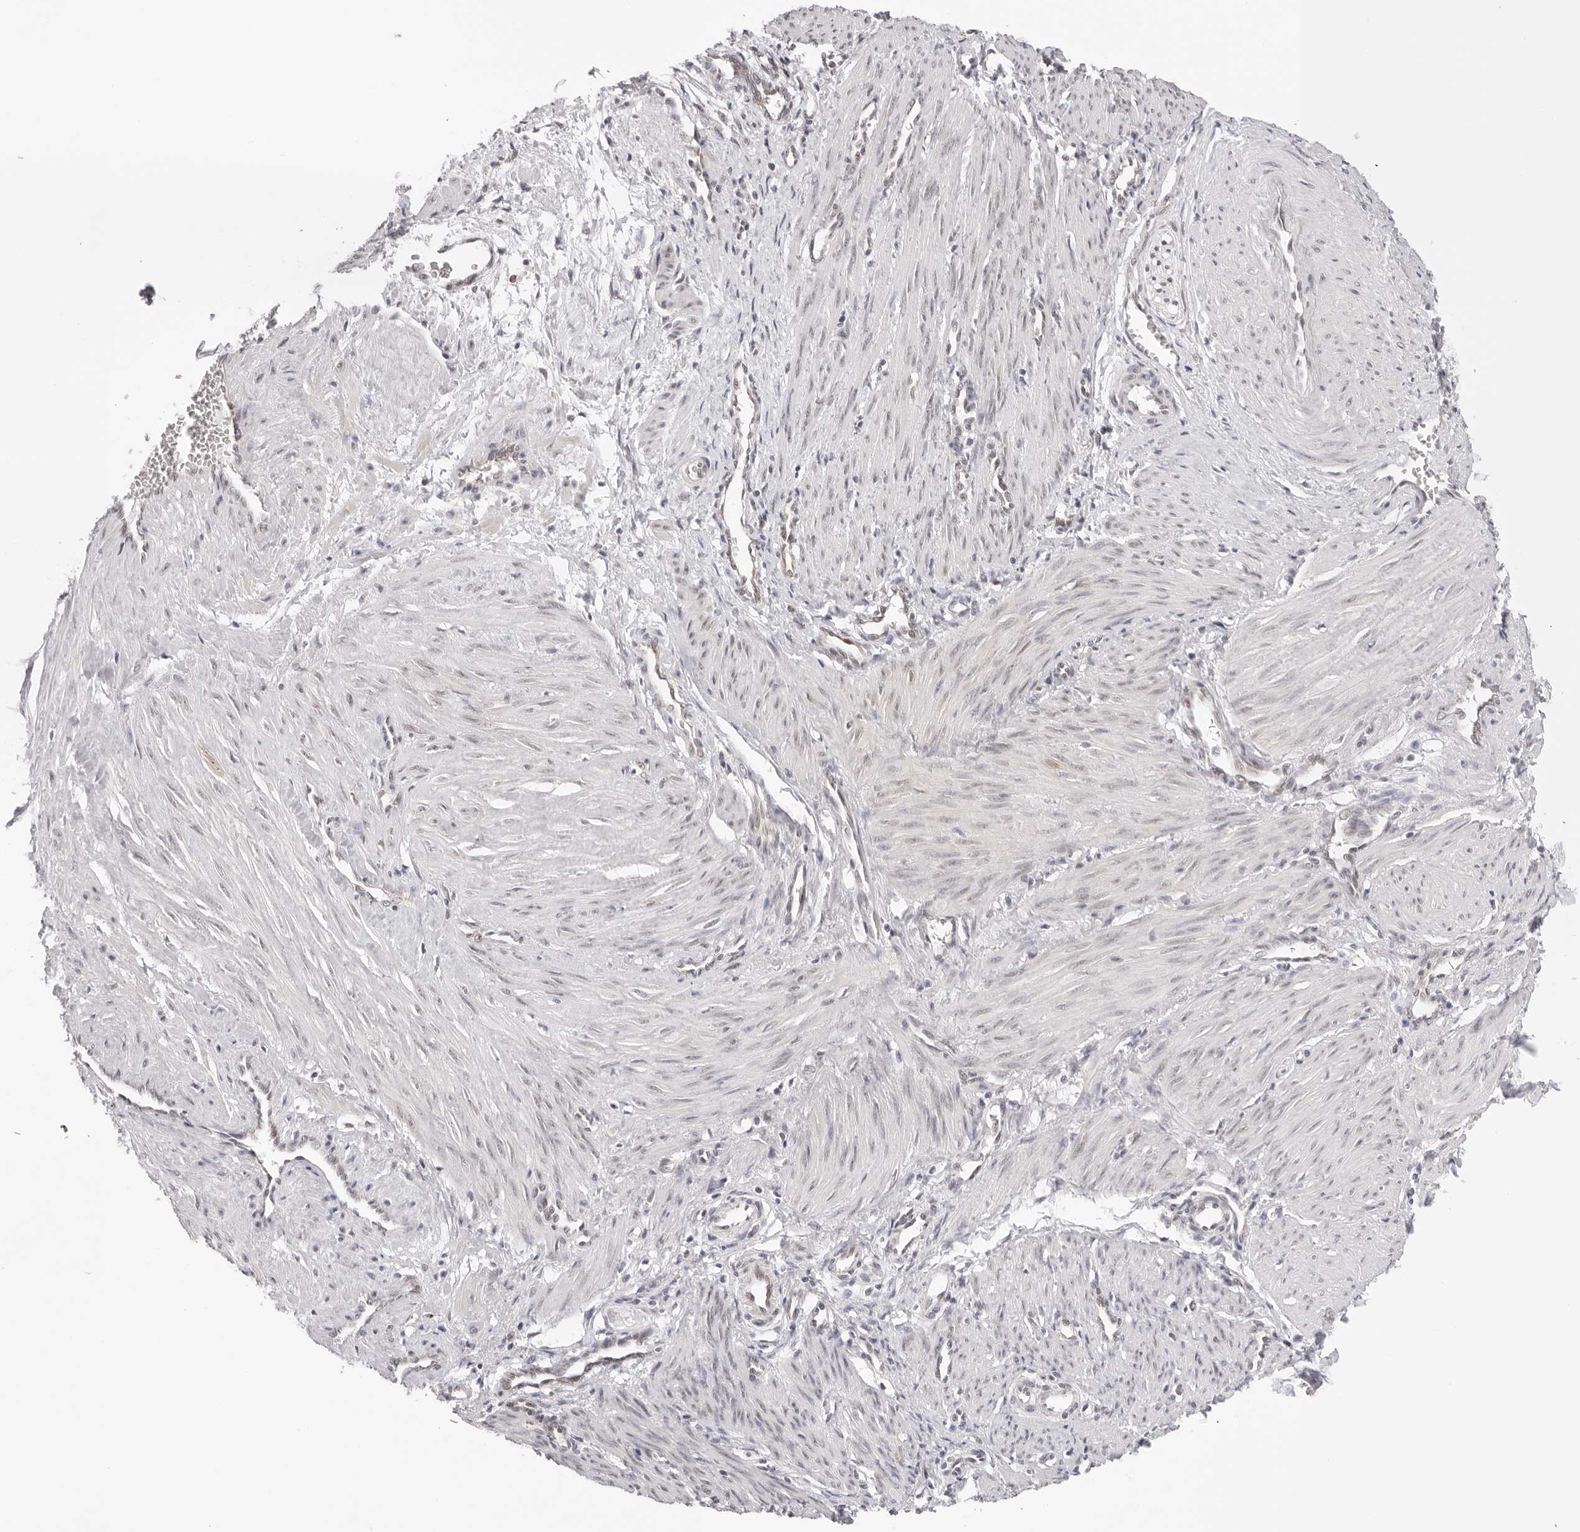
{"staining": {"intensity": "negative", "quantity": "none", "location": "none"}, "tissue": "smooth muscle", "cell_type": "Smooth muscle cells", "image_type": "normal", "snomed": [{"axis": "morphology", "description": "Normal tissue, NOS"}, {"axis": "topography", "description": "Endometrium"}], "caption": "The photomicrograph exhibits no staining of smooth muscle cells in normal smooth muscle. The staining was performed using DAB (3,3'-diaminobenzidine) to visualize the protein expression in brown, while the nuclei were stained in blue with hematoxylin (Magnification: 20x).", "gene": "WDR77", "patient": {"sex": "female", "age": 33}}